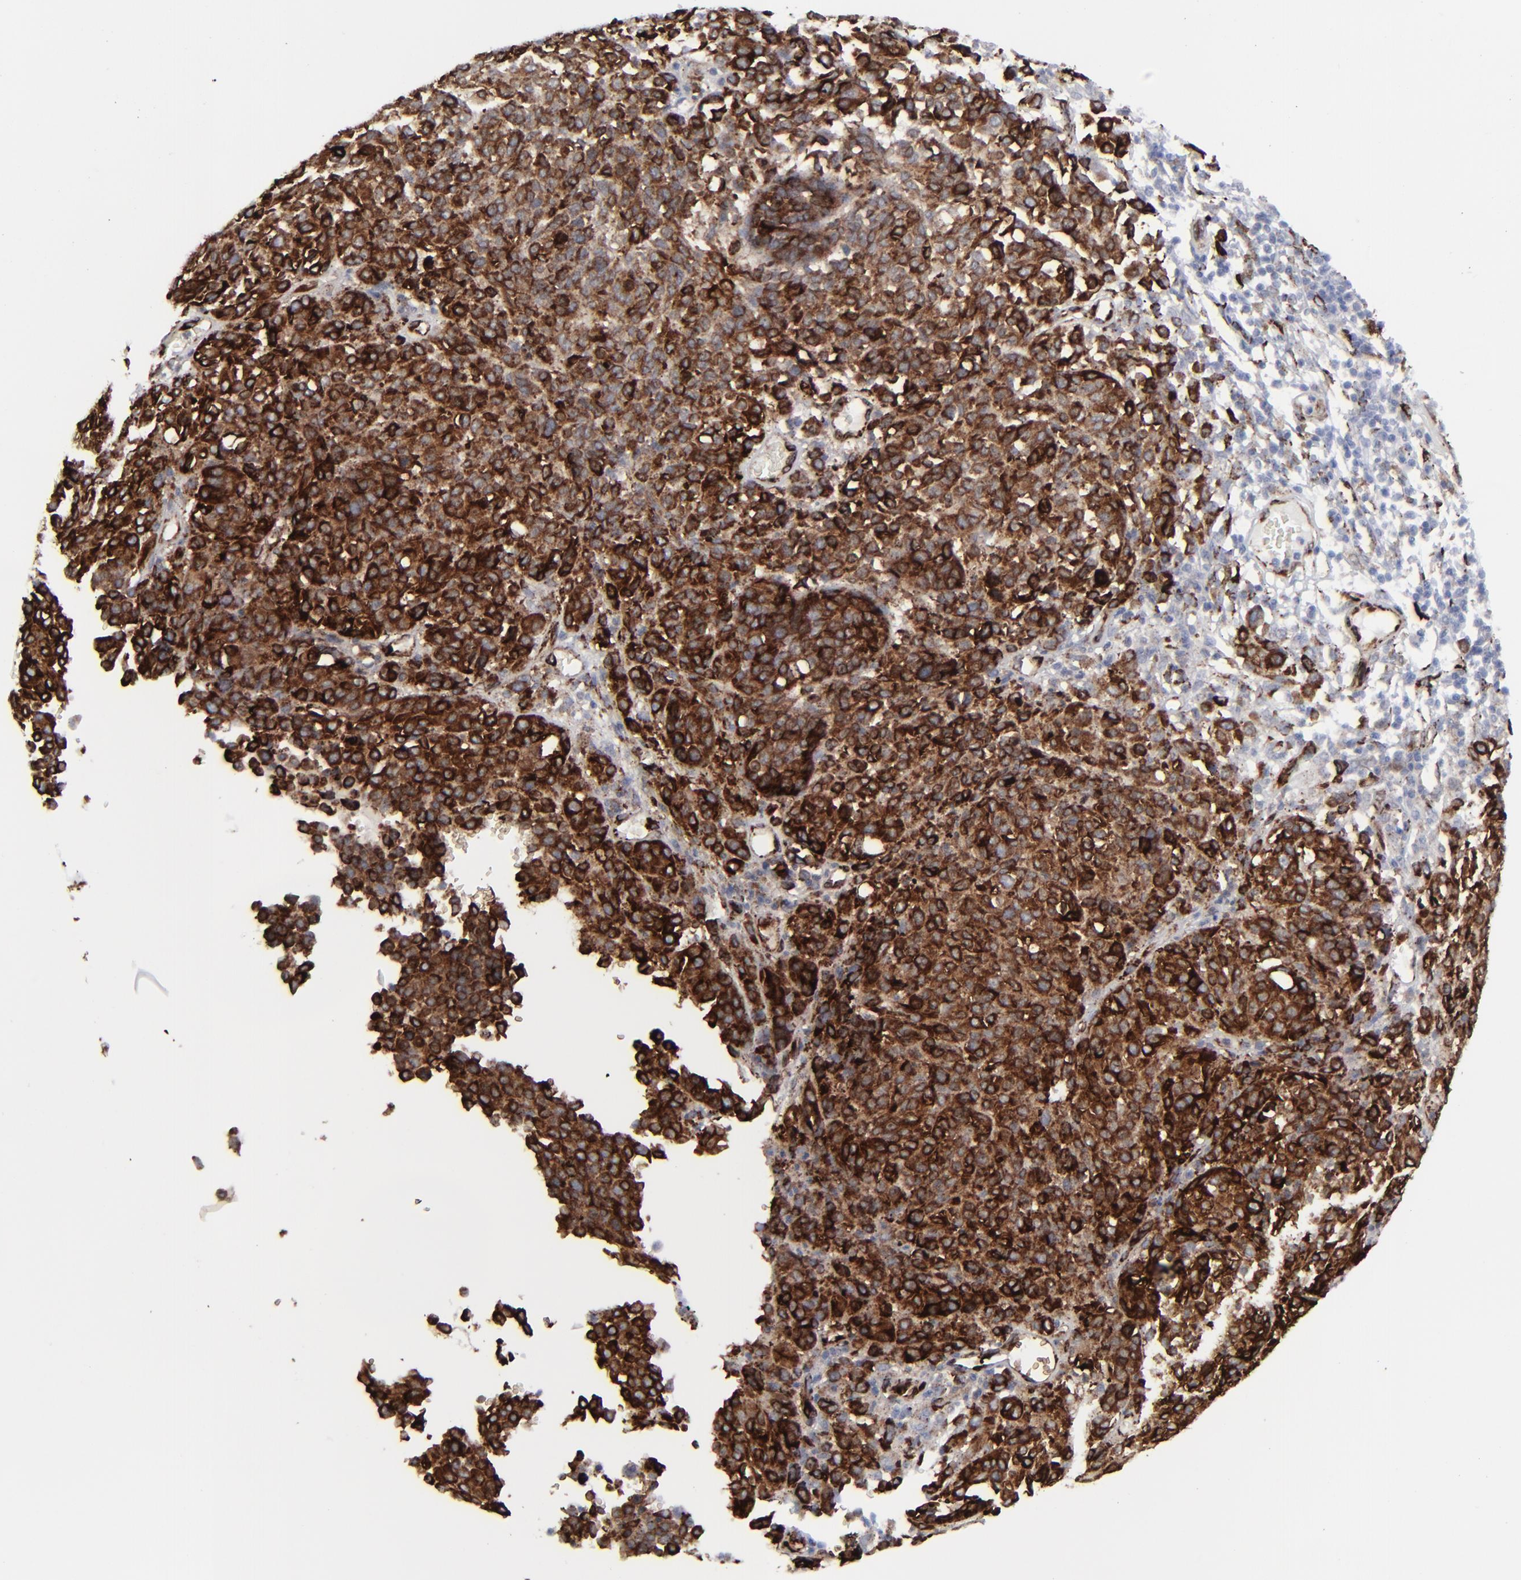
{"staining": {"intensity": "strong", "quantity": ">75%", "location": "cytoplasmic/membranous"}, "tissue": "melanoma", "cell_type": "Tumor cells", "image_type": "cancer", "snomed": [{"axis": "morphology", "description": "Malignant melanoma, NOS"}, {"axis": "topography", "description": "Skin"}], "caption": "High-power microscopy captured an immunohistochemistry (IHC) photomicrograph of malignant melanoma, revealing strong cytoplasmic/membranous expression in about >75% of tumor cells.", "gene": "SPARC", "patient": {"sex": "female", "age": 49}}